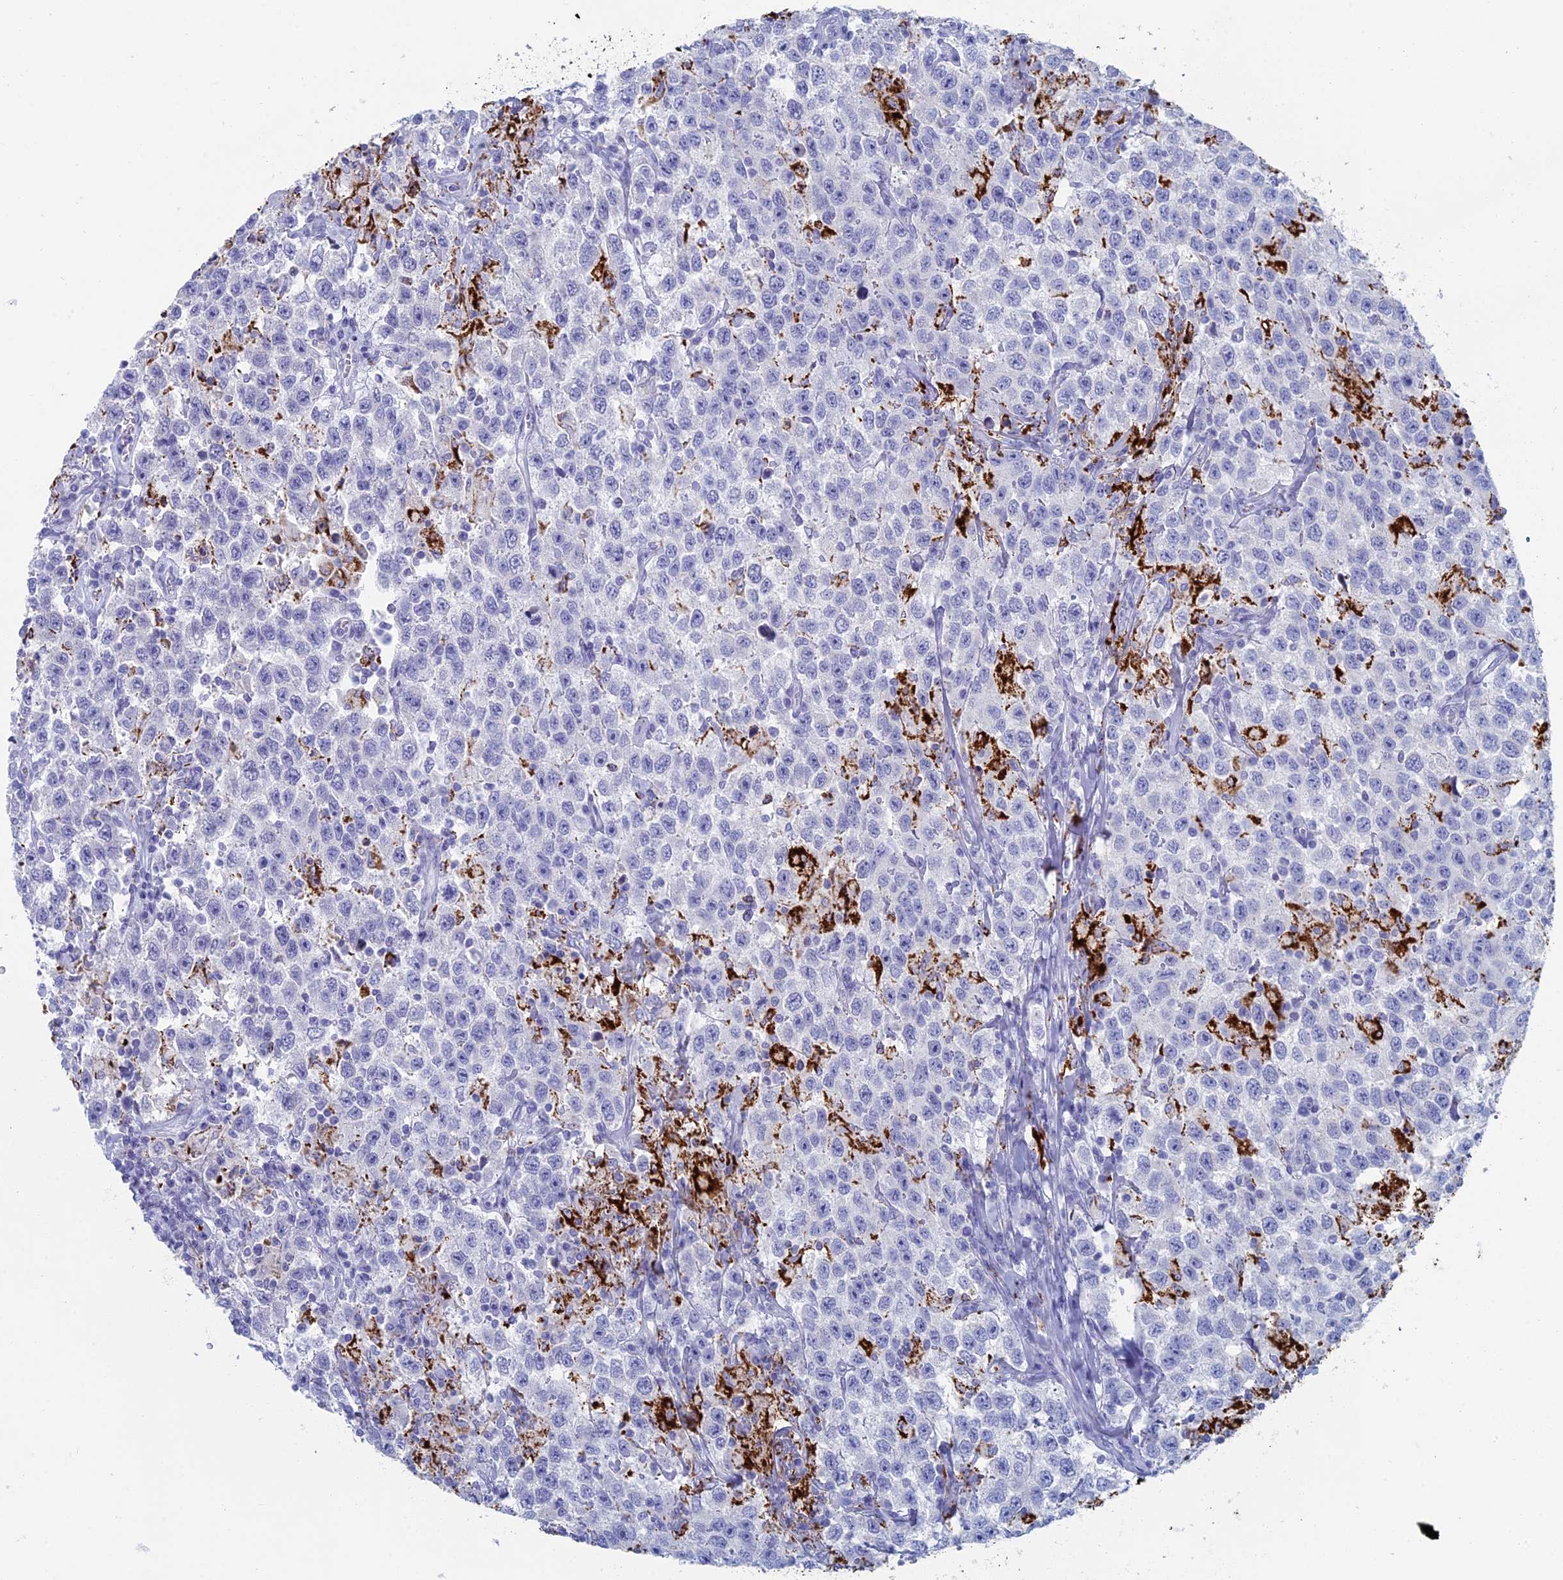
{"staining": {"intensity": "negative", "quantity": "none", "location": "none"}, "tissue": "testis cancer", "cell_type": "Tumor cells", "image_type": "cancer", "snomed": [{"axis": "morphology", "description": "Seminoma, NOS"}, {"axis": "topography", "description": "Testis"}], "caption": "A photomicrograph of testis cancer stained for a protein exhibits no brown staining in tumor cells. Brightfield microscopy of immunohistochemistry stained with DAB (3,3'-diaminobenzidine) (brown) and hematoxylin (blue), captured at high magnification.", "gene": "ALMS1", "patient": {"sex": "male", "age": 41}}